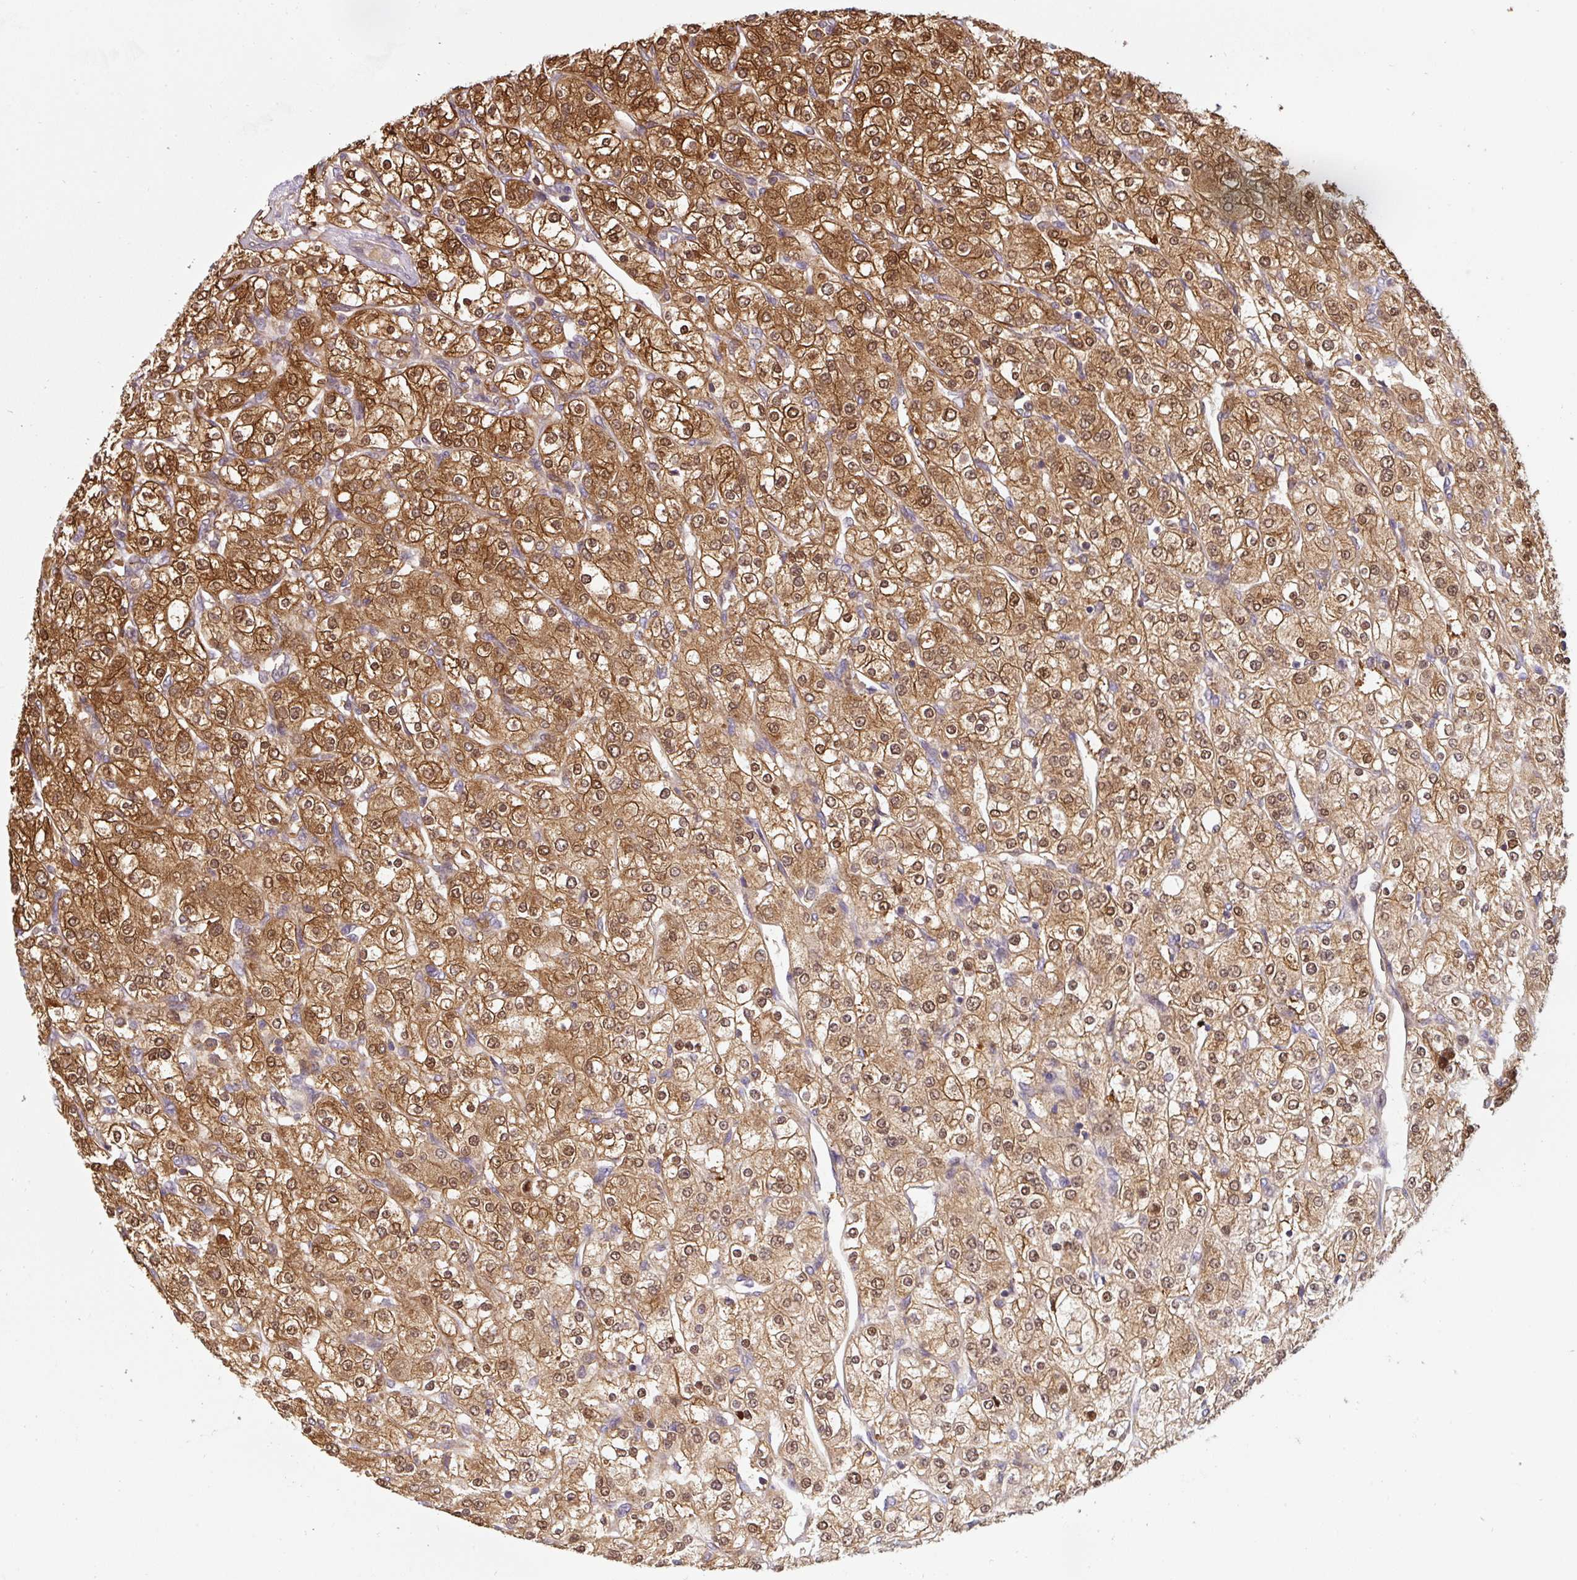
{"staining": {"intensity": "moderate", "quantity": ">75%", "location": "cytoplasmic/membranous,nuclear"}, "tissue": "renal cancer", "cell_type": "Tumor cells", "image_type": "cancer", "snomed": [{"axis": "morphology", "description": "Adenocarcinoma, NOS"}, {"axis": "topography", "description": "Kidney"}], "caption": "This micrograph demonstrates immunohistochemistry staining of renal cancer, with medium moderate cytoplasmic/membranous and nuclear positivity in approximately >75% of tumor cells.", "gene": "ST13", "patient": {"sex": "male", "age": 80}}